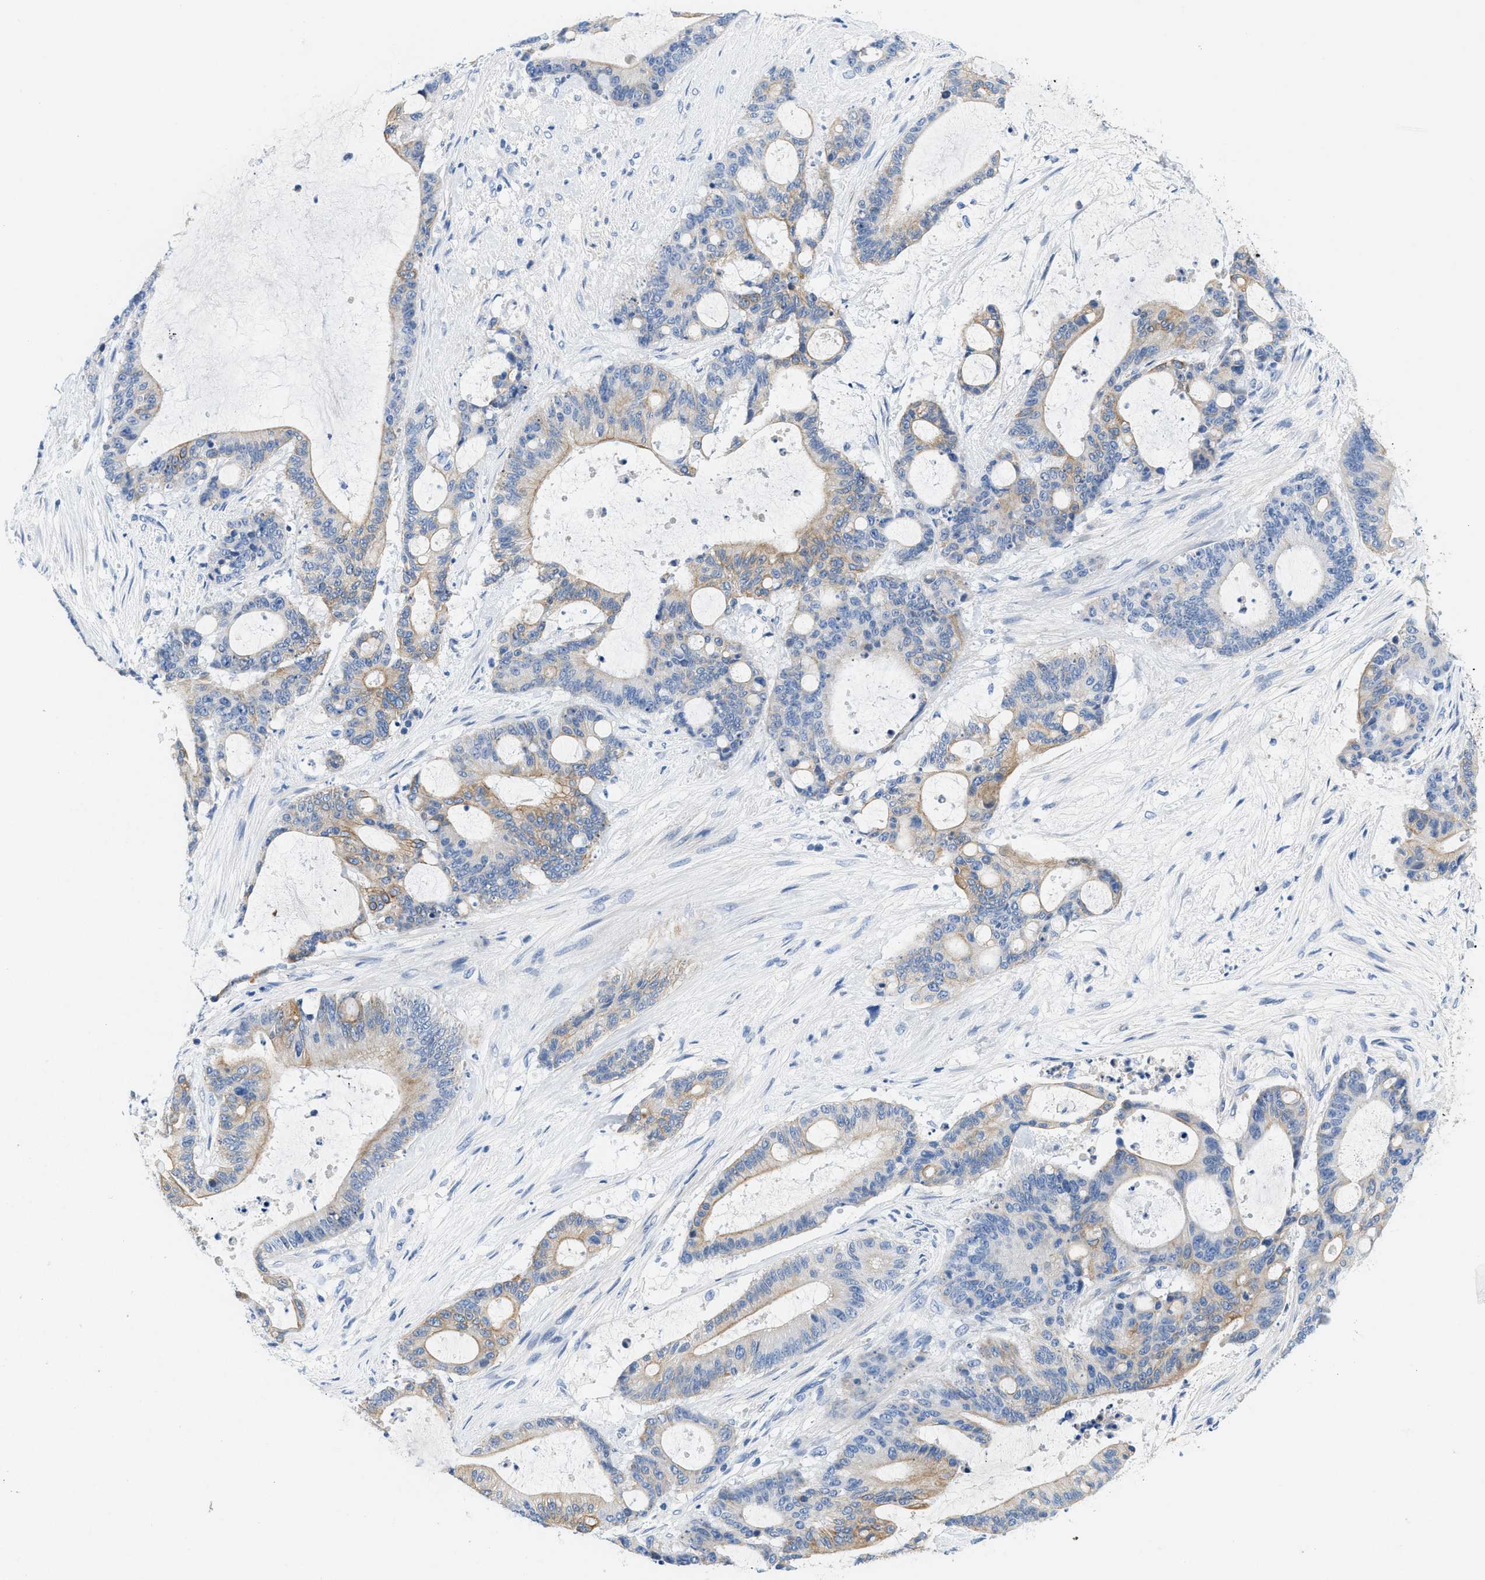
{"staining": {"intensity": "weak", "quantity": "25%-75%", "location": "cytoplasmic/membranous"}, "tissue": "liver cancer", "cell_type": "Tumor cells", "image_type": "cancer", "snomed": [{"axis": "morphology", "description": "Cholangiocarcinoma"}, {"axis": "topography", "description": "Liver"}], "caption": "Cholangiocarcinoma (liver) stained with a brown dye exhibits weak cytoplasmic/membranous positive positivity in approximately 25%-75% of tumor cells.", "gene": "BPGM", "patient": {"sex": "female", "age": 73}}